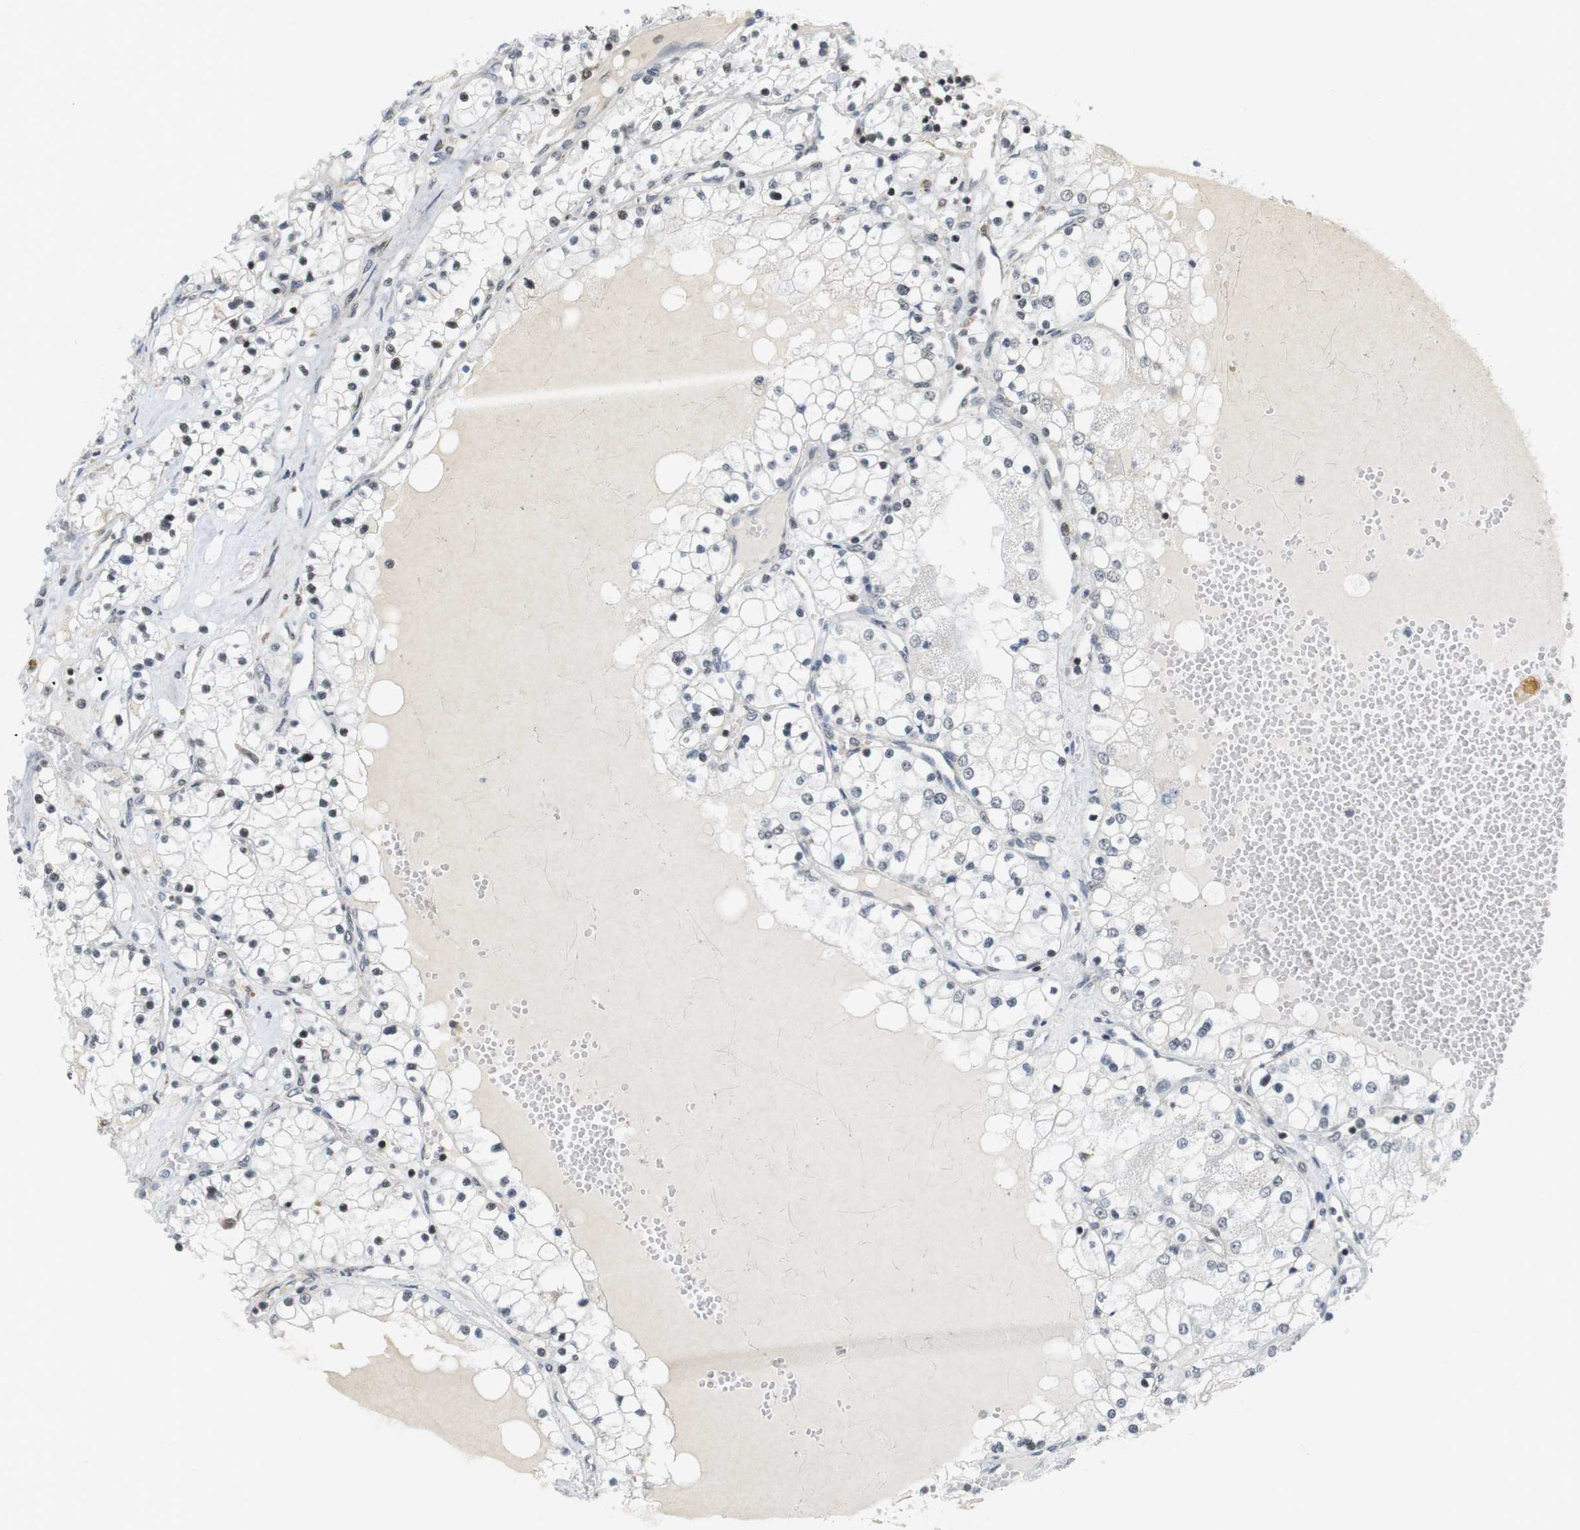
{"staining": {"intensity": "negative", "quantity": "none", "location": "none"}, "tissue": "renal cancer", "cell_type": "Tumor cells", "image_type": "cancer", "snomed": [{"axis": "morphology", "description": "Adenocarcinoma, NOS"}, {"axis": "topography", "description": "Kidney"}], "caption": "High magnification brightfield microscopy of renal cancer stained with DAB (brown) and counterstained with hematoxylin (blue): tumor cells show no significant staining.", "gene": "BRD4", "patient": {"sex": "male", "age": 68}}